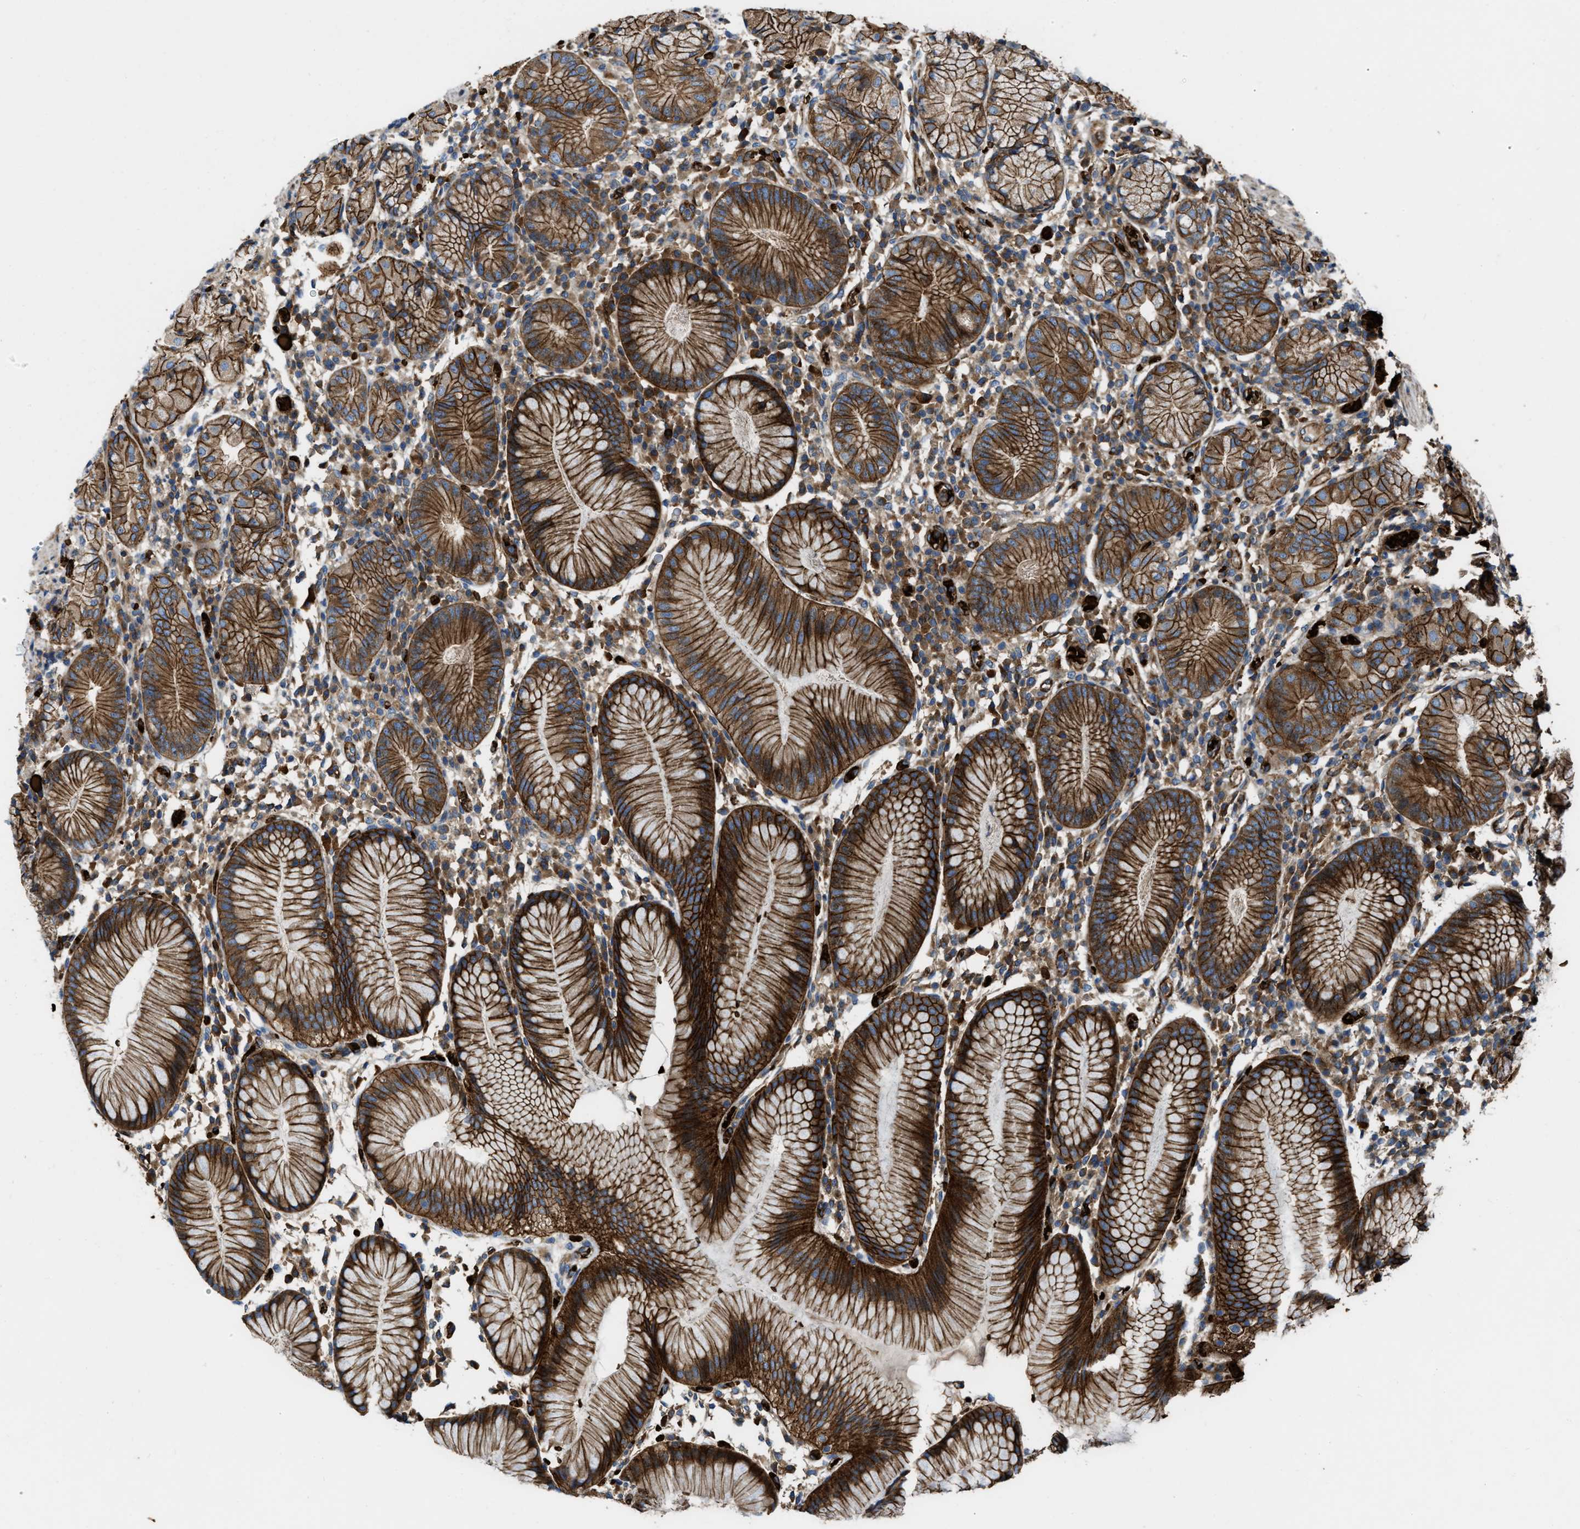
{"staining": {"intensity": "strong", "quantity": ">75%", "location": "cytoplasmic/membranous"}, "tissue": "stomach", "cell_type": "Glandular cells", "image_type": "normal", "snomed": [{"axis": "morphology", "description": "Normal tissue, NOS"}, {"axis": "topography", "description": "Stomach"}, {"axis": "topography", "description": "Stomach, lower"}], "caption": "Immunohistochemical staining of normal human stomach demonstrates strong cytoplasmic/membranous protein expression in approximately >75% of glandular cells. (DAB (3,3'-diaminobenzidine) = brown stain, brightfield microscopy at high magnification).", "gene": "ERC1", "patient": {"sex": "female", "age": 75}}